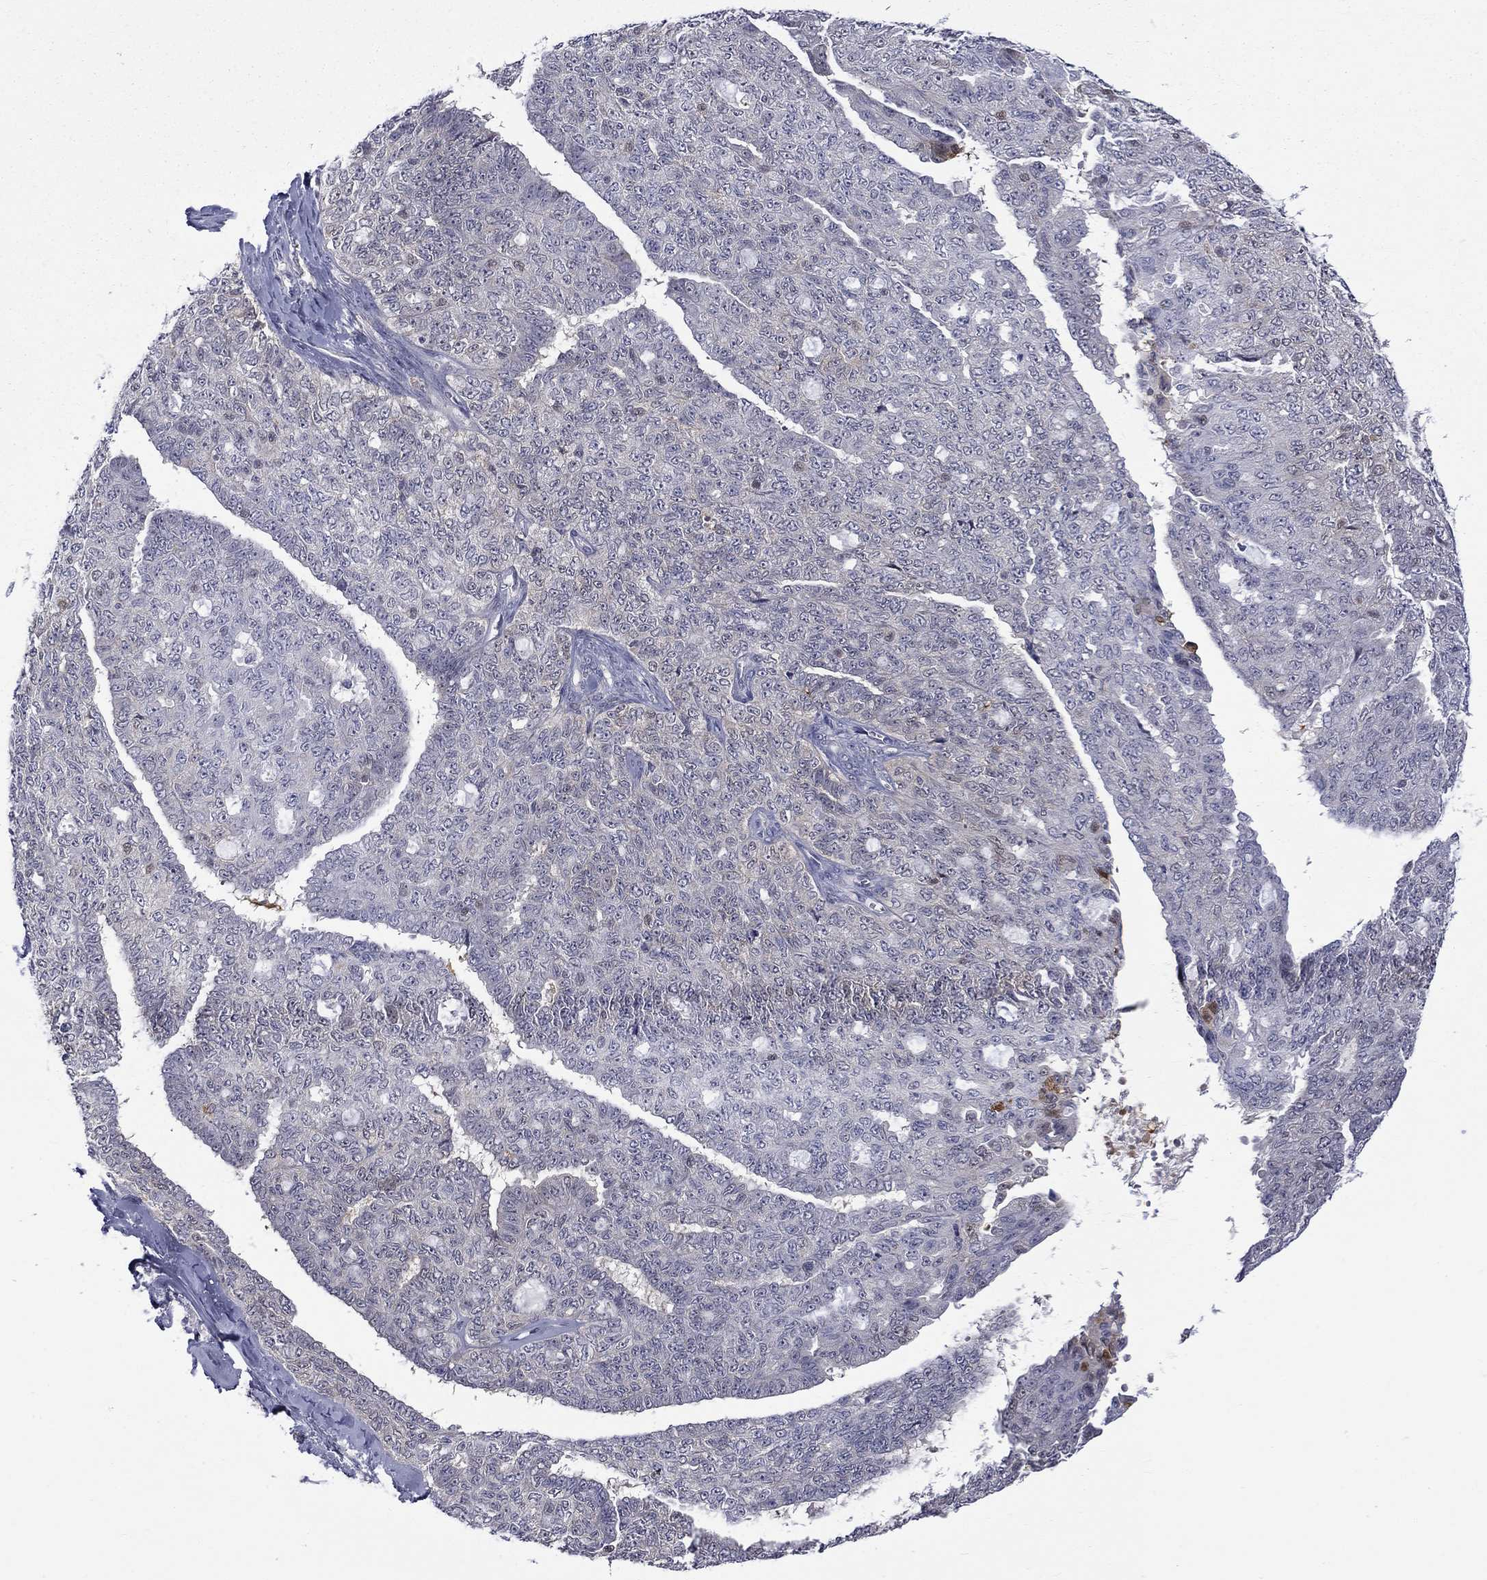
{"staining": {"intensity": "negative", "quantity": "none", "location": "none"}, "tissue": "ovarian cancer", "cell_type": "Tumor cells", "image_type": "cancer", "snomed": [{"axis": "morphology", "description": "Cystadenocarcinoma, serous, NOS"}, {"axis": "topography", "description": "Ovary"}], "caption": "Immunohistochemistry (IHC) image of human ovarian cancer (serous cystadenocarcinoma) stained for a protein (brown), which displays no positivity in tumor cells. (DAB (3,3'-diaminobenzidine) immunohistochemistry visualized using brightfield microscopy, high magnification).", "gene": "PCBP3", "patient": {"sex": "female", "age": 71}}